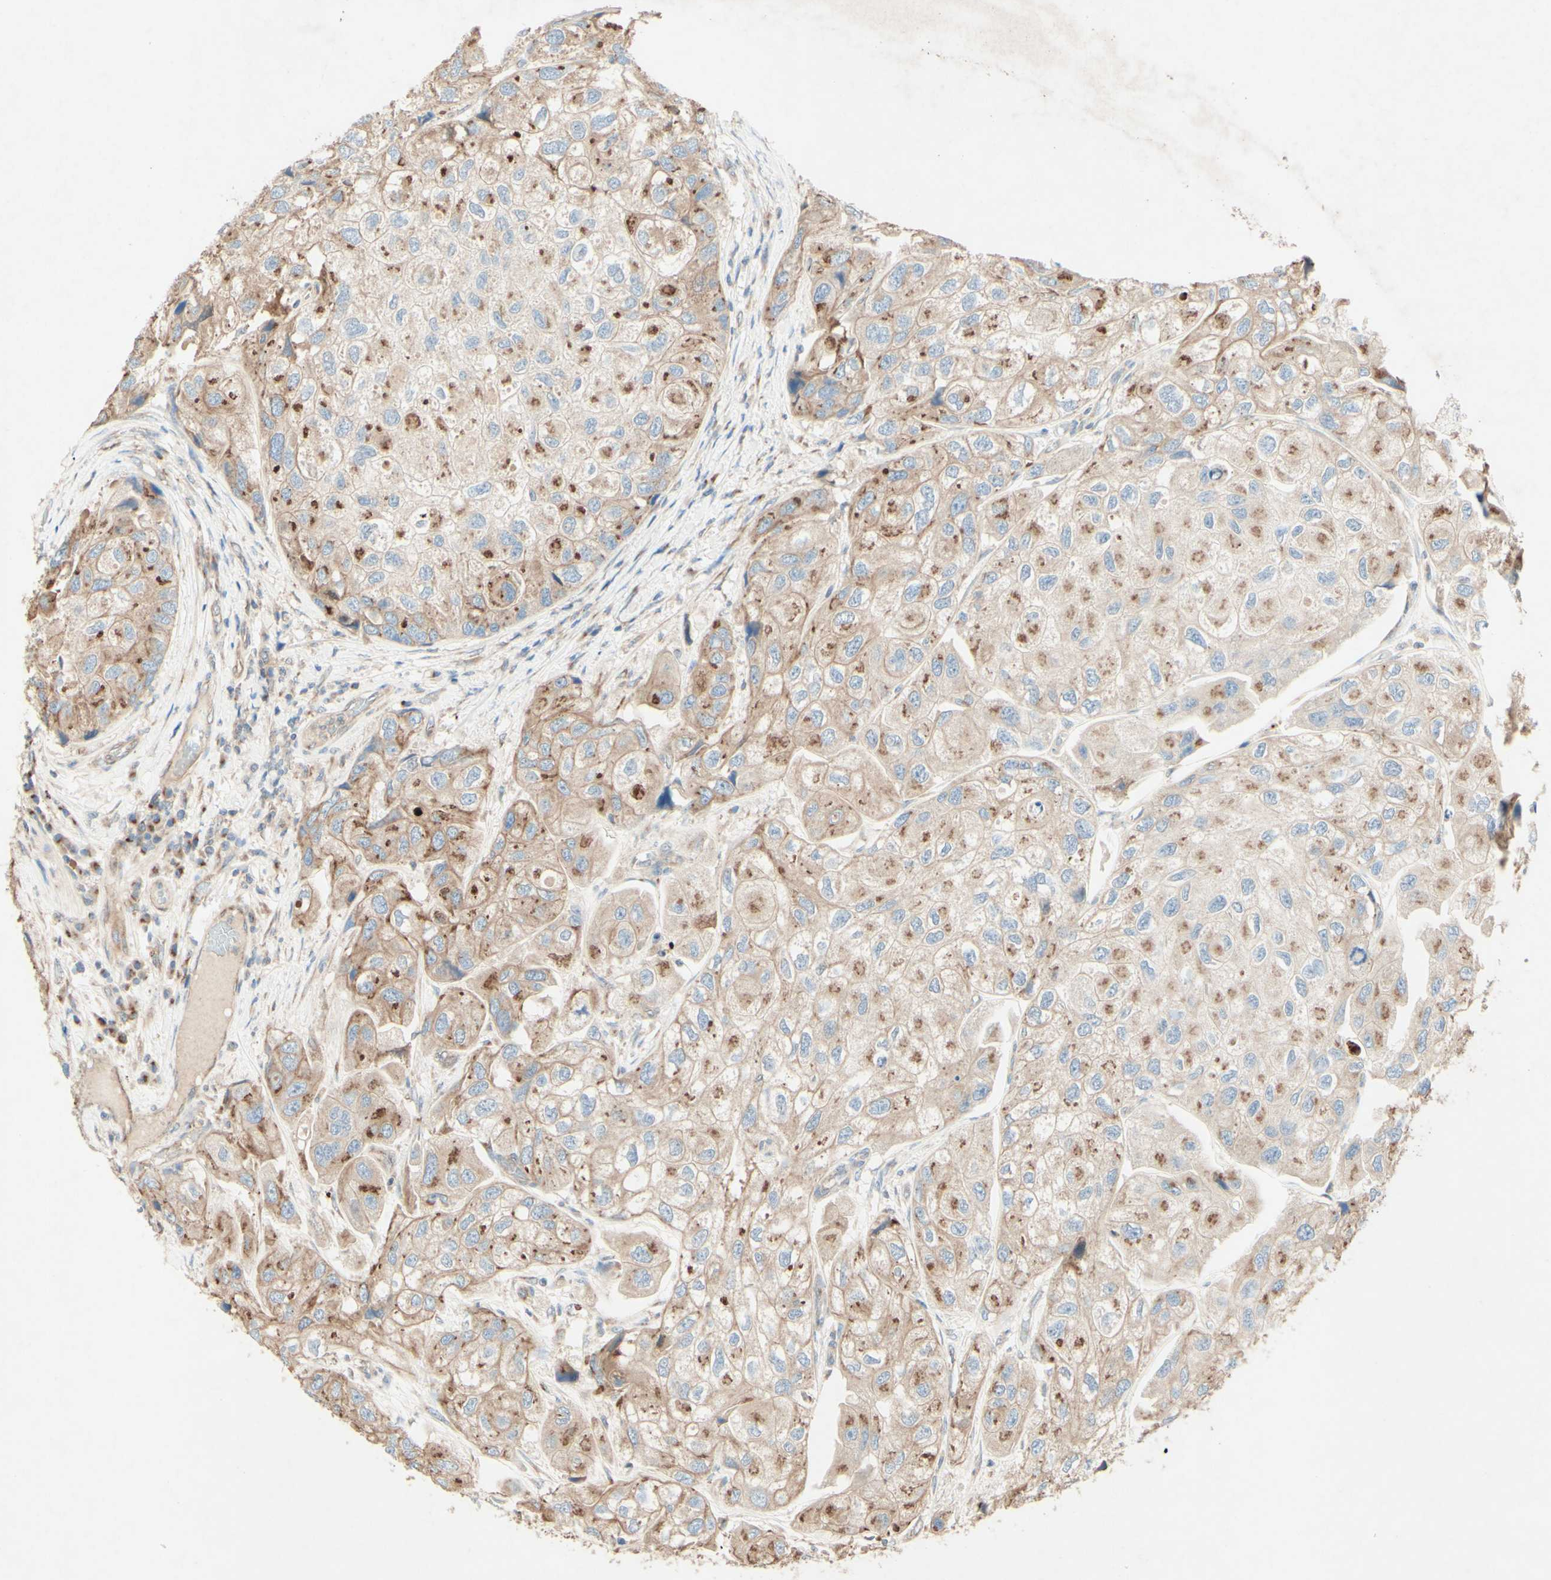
{"staining": {"intensity": "moderate", "quantity": ">75%", "location": "cytoplasmic/membranous"}, "tissue": "urothelial cancer", "cell_type": "Tumor cells", "image_type": "cancer", "snomed": [{"axis": "morphology", "description": "Urothelial carcinoma, High grade"}, {"axis": "topography", "description": "Urinary bladder"}], "caption": "Tumor cells show medium levels of moderate cytoplasmic/membranous expression in approximately >75% of cells in urothelial carcinoma (high-grade).", "gene": "MTM1", "patient": {"sex": "female", "age": 64}}